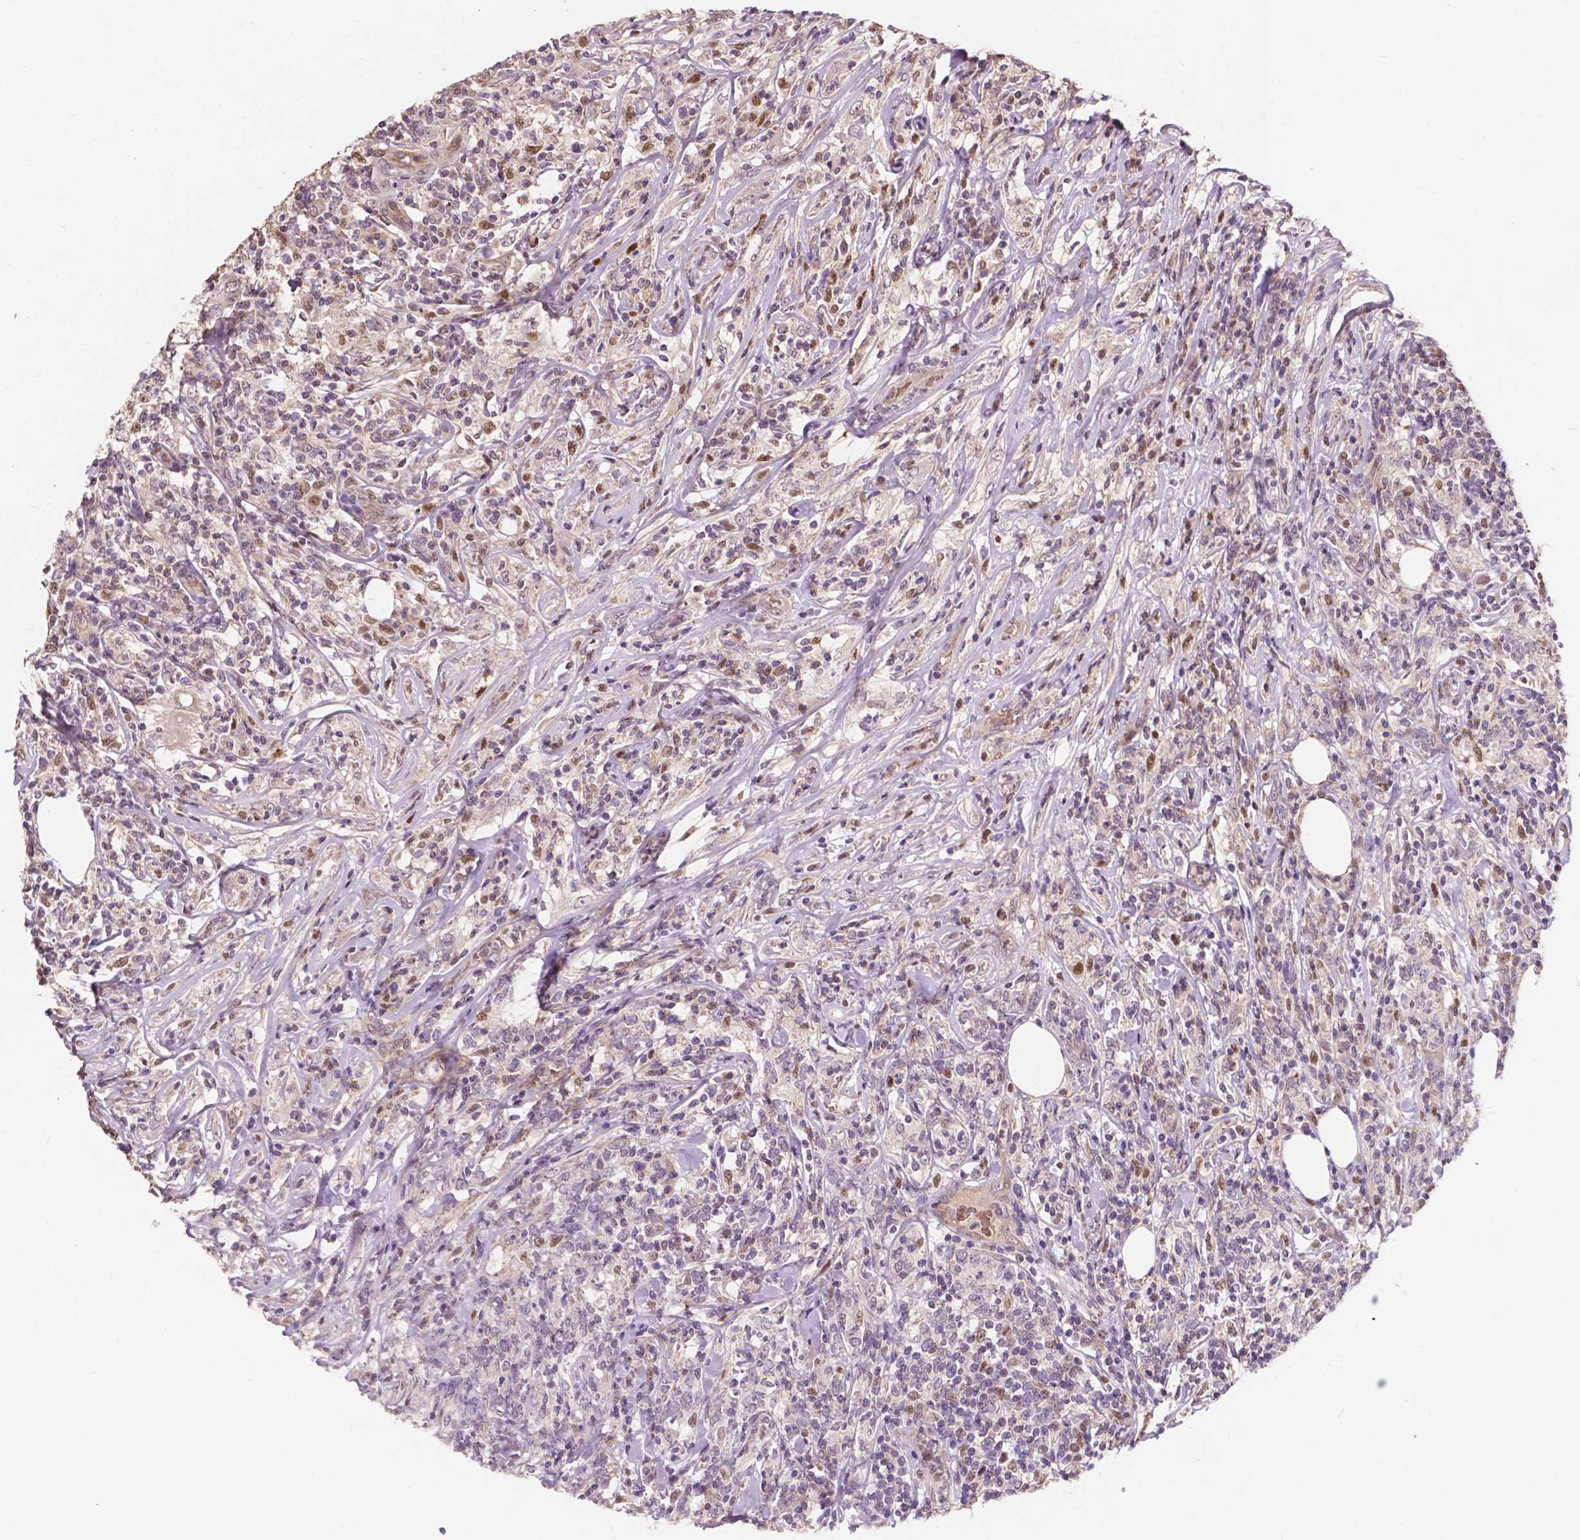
{"staining": {"intensity": "negative", "quantity": "none", "location": "none"}, "tissue": "lymphoma", "cell_type": "Tumor cells", "image_type": "cancer", "snomed": [{"axis": "morphology", "description": "Malignant lymphoma, non-Hodgkin's type, High grade"}, {"axis": "topography", "description": "Lymph node"}], "caption": "This photomicrograph is of malignant lymphoma, non-Hodgkin's type (high-grade) stained with immunohistochemistry to label a protein in brown with the nuclei are counter-stained blue. There is no staining in tumor cells.", "gene": "DUSP16", "patient": {"sex": "female", "age": 84}}